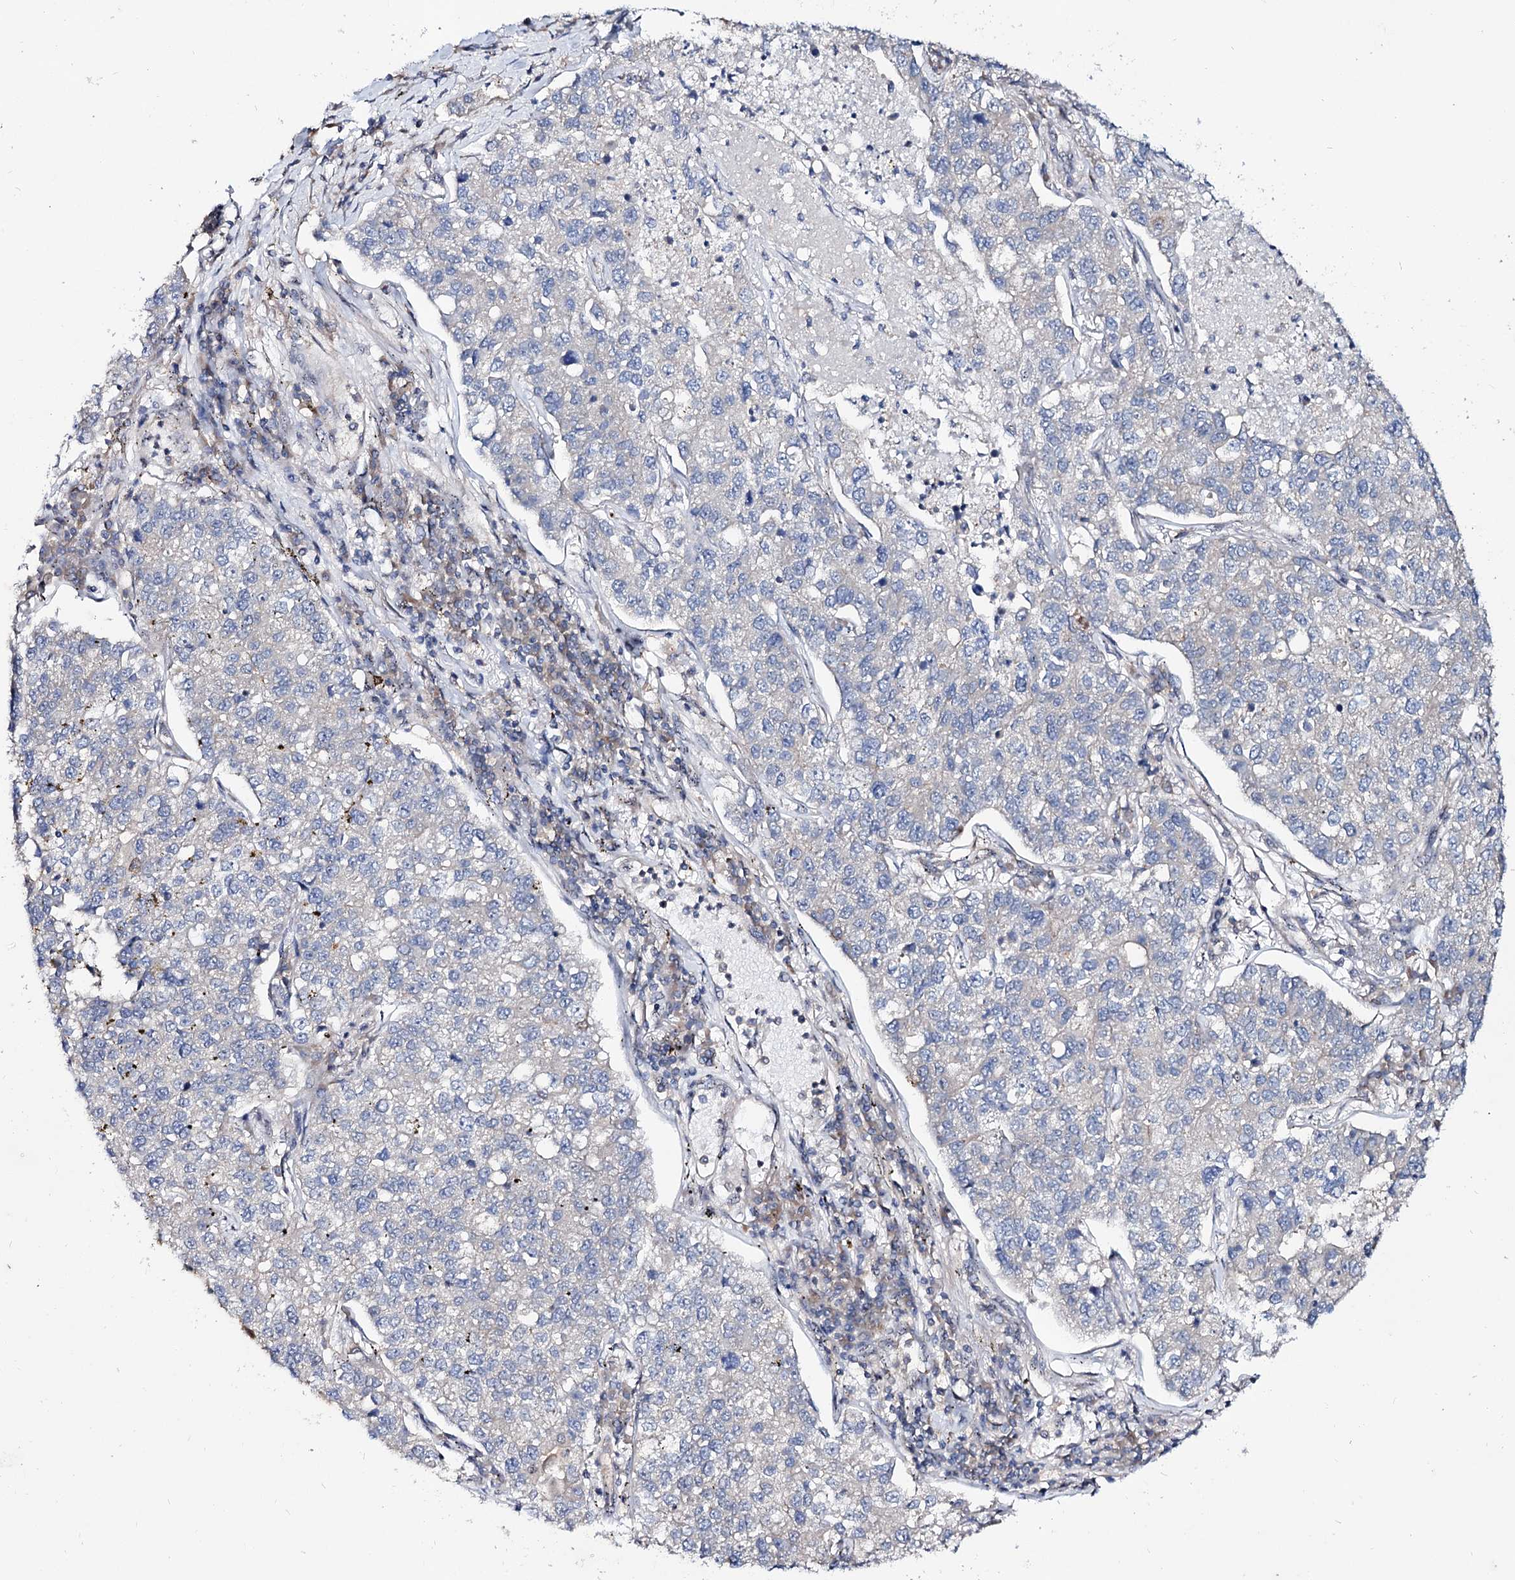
{"staining": {"intensity": "negative", "quantity": "none", "location": "none"}, "tissue": "lung cancer", "cell_type": "Tumor cells", "image_type": "cancer", "snomed": [{"axis": "morphology", "description": "Adenocarcinoma, NOS"}, {"axis": "topography", "description": "Lung"}], "caption": "Protein analysis of lung cancer demonstrates no significant staining in tumor cells. The staining is performed using DAB brown chromogen with nuclei counter-stained in using hematoxylin.", "gene": "SEC24A", "patient": {"sex": "male", "age": 49}}